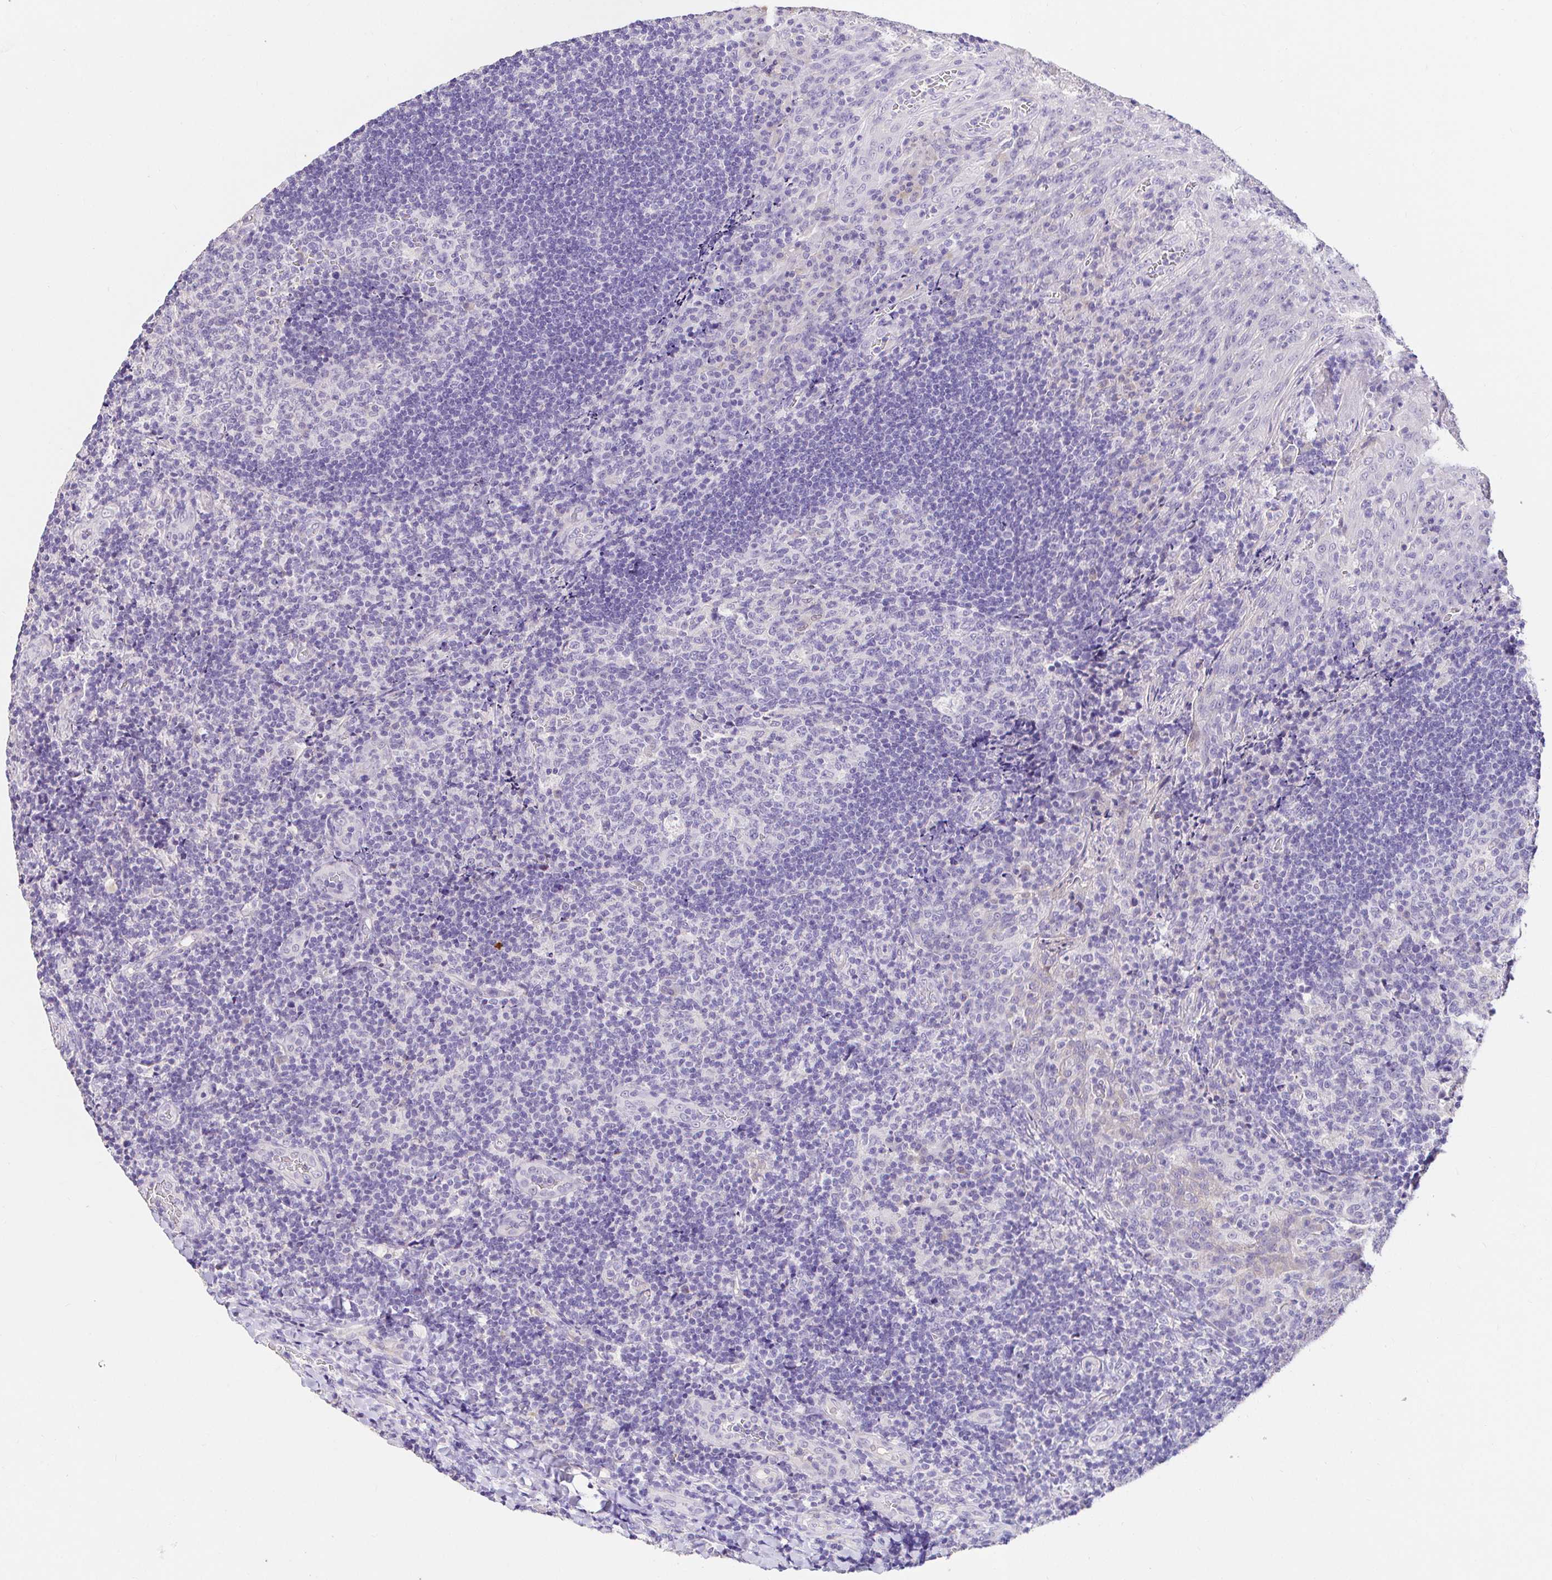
{"staining": {"intensity": "negative", "quantity": "none", "location": "none"}, "tissue": "tonsil", "cell_type": "Germinal center cells", "image_type": "normal", "snomed": [{"axis": "morphology", "description": "Normal tissue, NOS"}, {"axis": "topography", "description": "Tonsil"}], "caption": "IHC photomicrograph of unremarkable tonsil: human tonsil stained with DAB (3,3'-diaminobenzidine) demonstrates no significant protein expression in germinal center cells. (Brightfield microscopy of DAB IHC at high magnification).", "gene": "CDO1", "patient": {"sex": "male", "age": 17}}